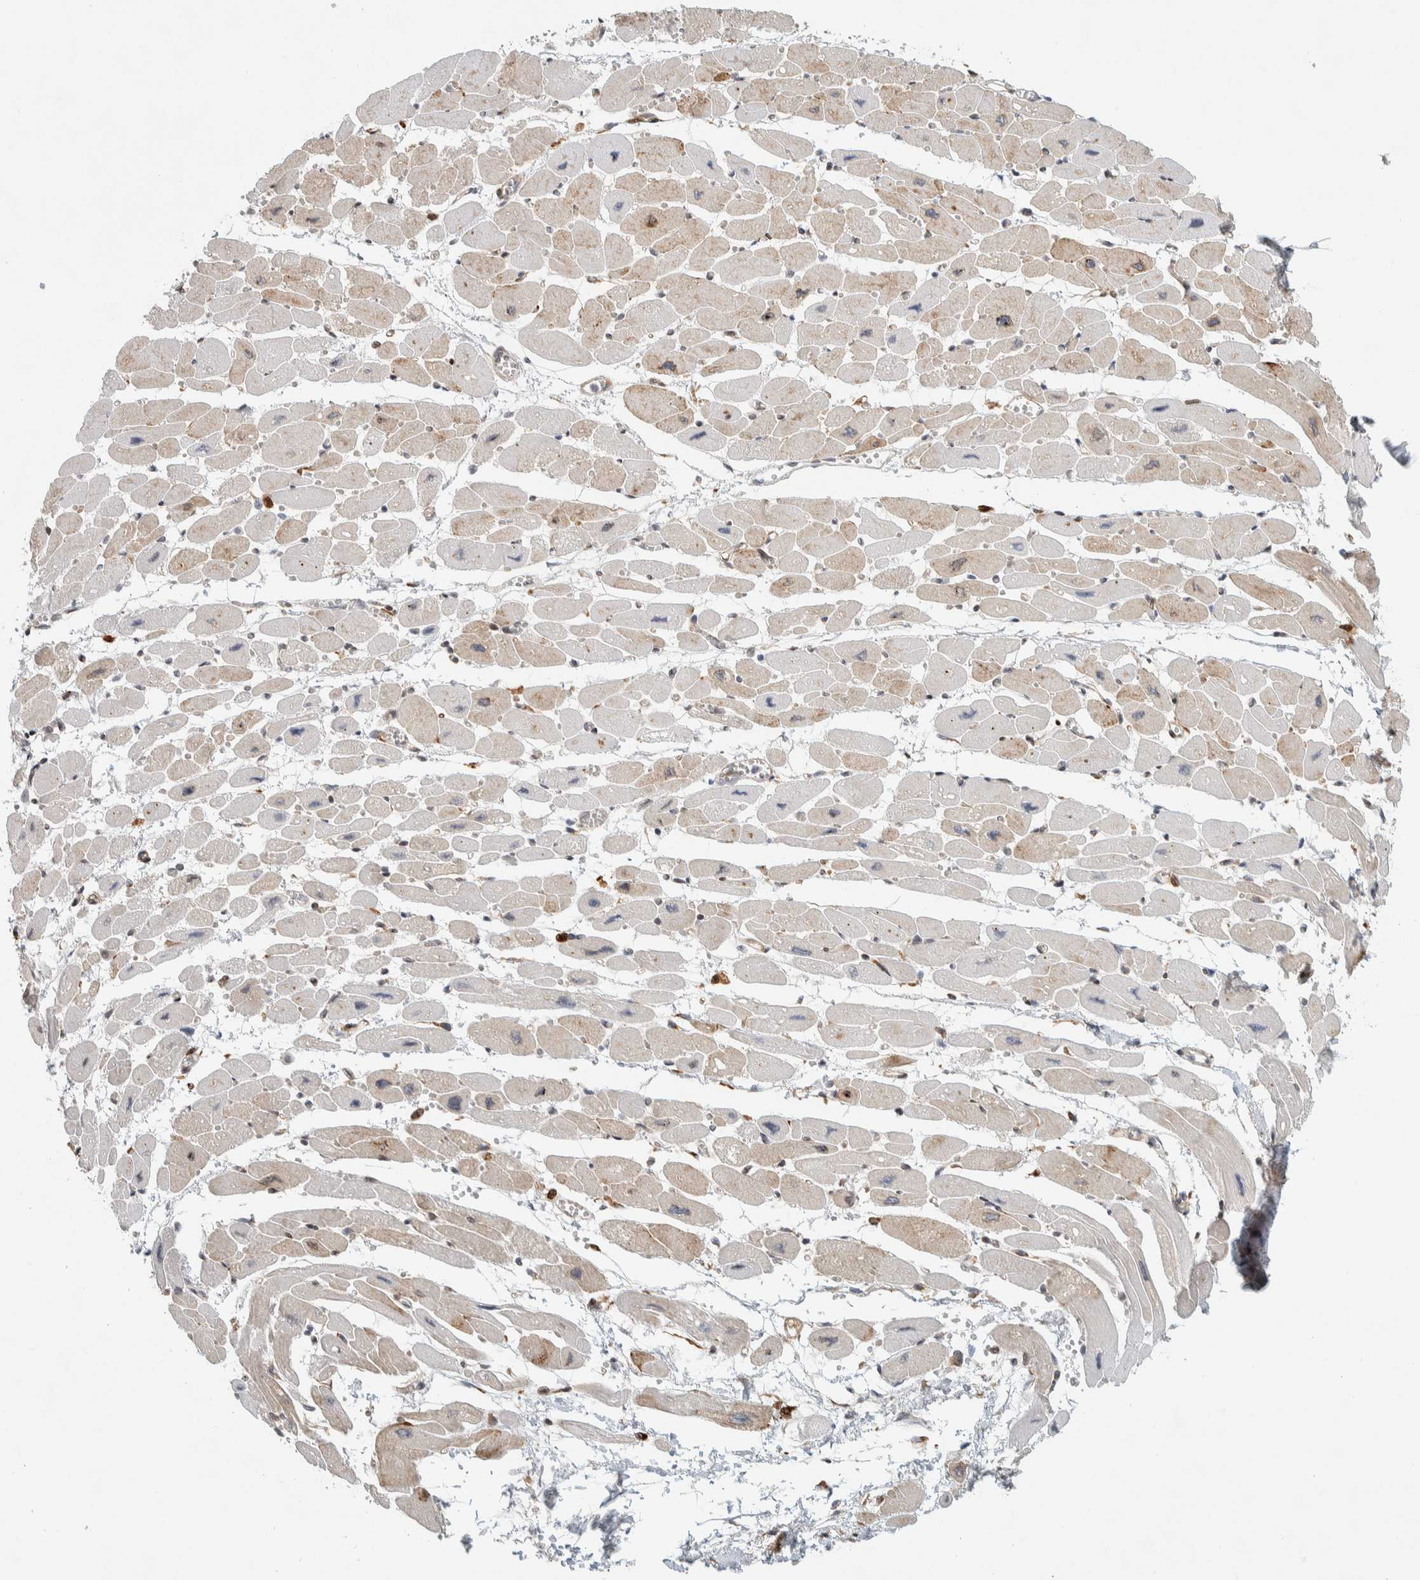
{"staining": {"intensity": "weak", "quantity": ">75%", "location": "cytoplasmic/membranous"}, "tissue": "heart muscle", "cell_type": "Cardiomyocytes", "image_type": "normal", "snomed": [{"axis": "morphology", "description": "Normal tissue, NOS"}, {"axis": "topography", "description": "Heart"}], "caption": "Immunohistochemical staining of benign human heart muscle exhibits weak cytoplasmic/membranous protein expression in approximately >75% of cardiomyocytes. (brown staining indicates protein expression, while blue staining denotes nuclei).", "gene": "LLGL2", "patient": {"sex": "female", "age": 54}}